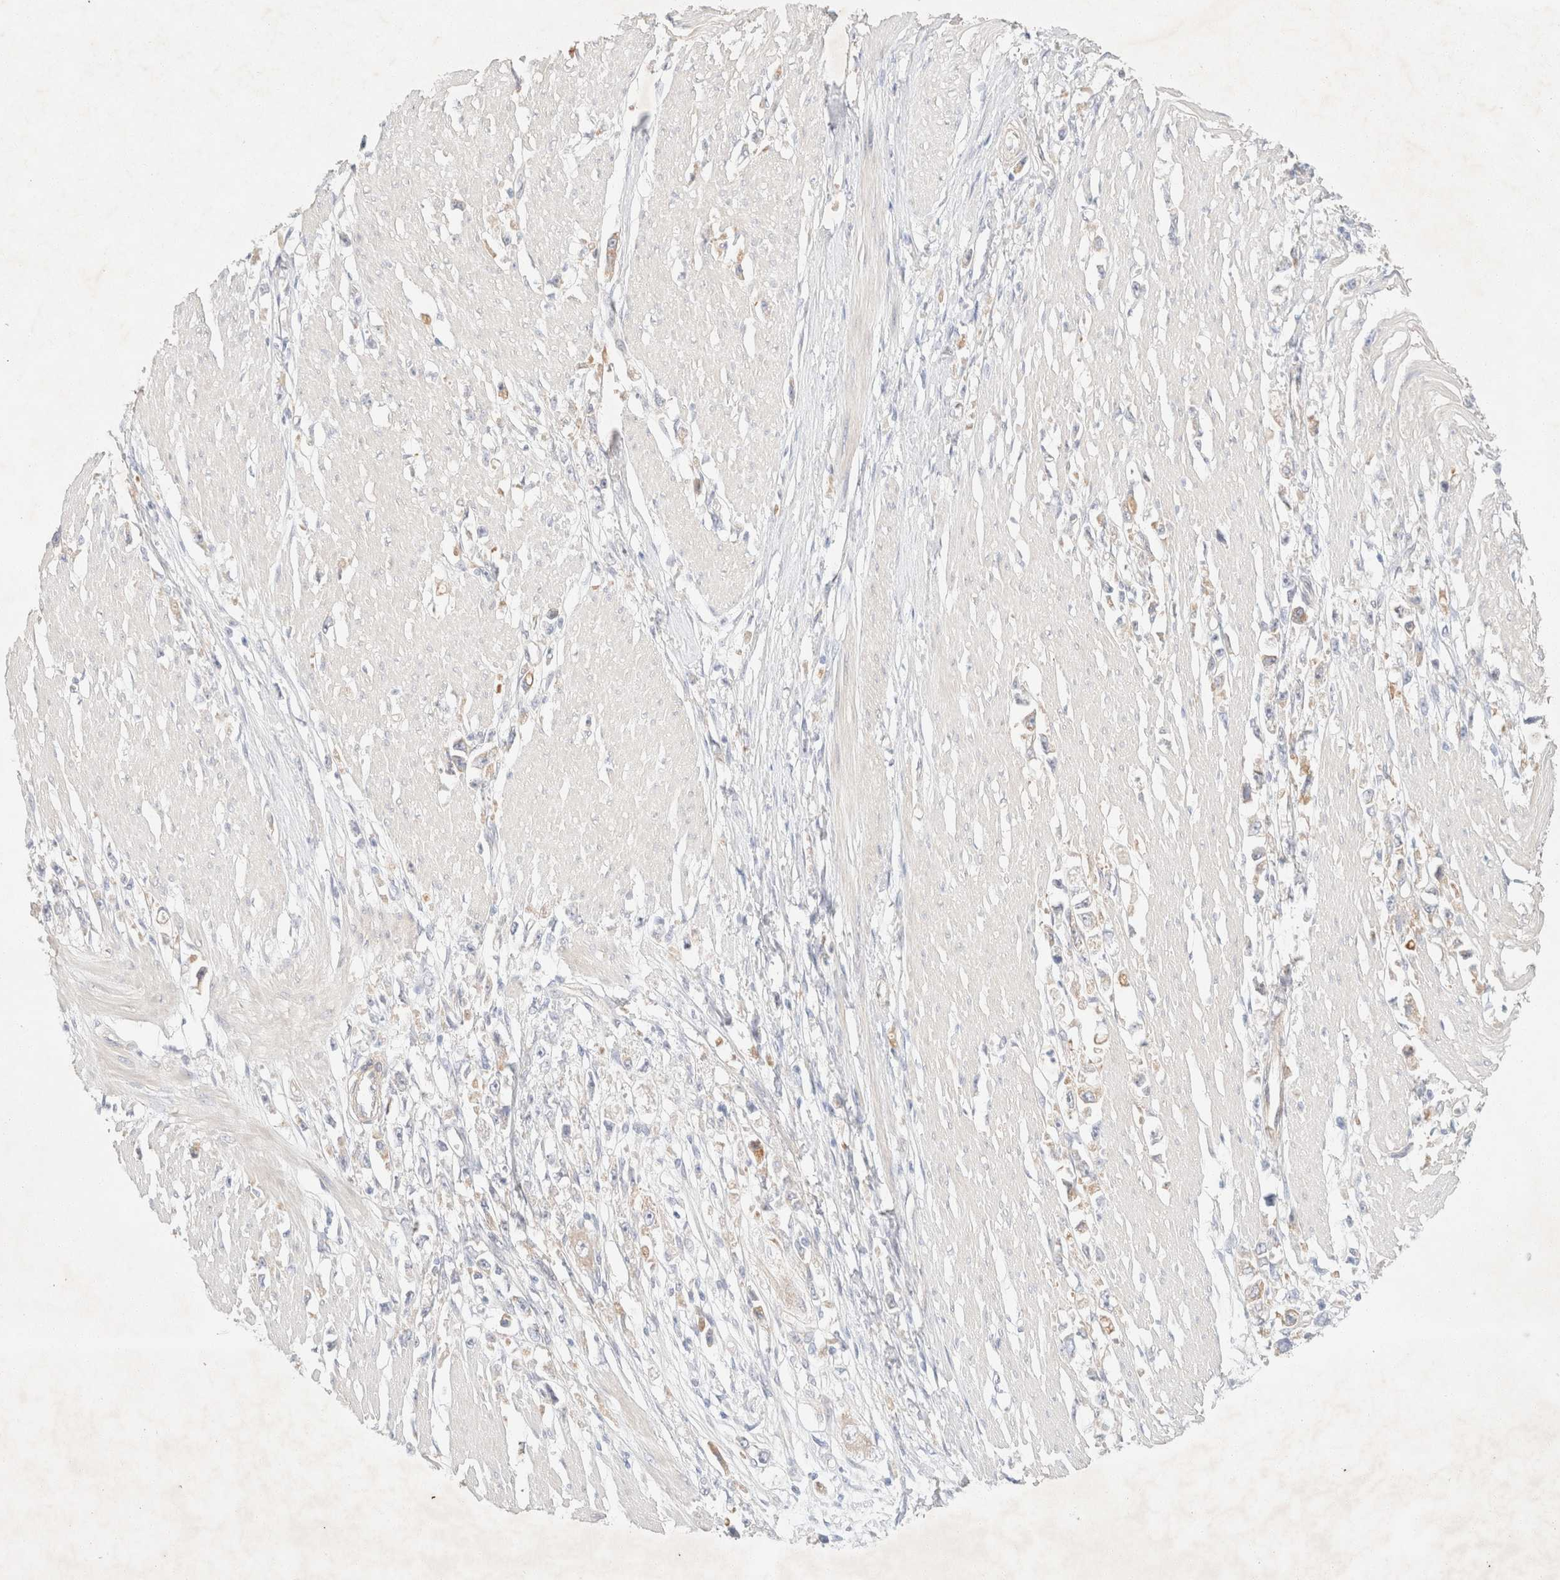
{"staining": {"intensity": "negative", "quantity": "none", "location": "none"}, "tissue": "stomach cancer", "cell_type": "Tumor cells", "image_type": "cancer", "snomed": [{"axis": "morphology", "description": "Adenocarcinoma, NOS"}, {"axis": "topography", "description": "Stomach"}], "caption": "Immunohistochemistry micrograph of human adenocarcinoma (stomach) stained for a protein (brown), which demonstrates no staining in tumor cells.", "gene": "CSNK1E", "patient": {"sex": "female", "age": 59}}